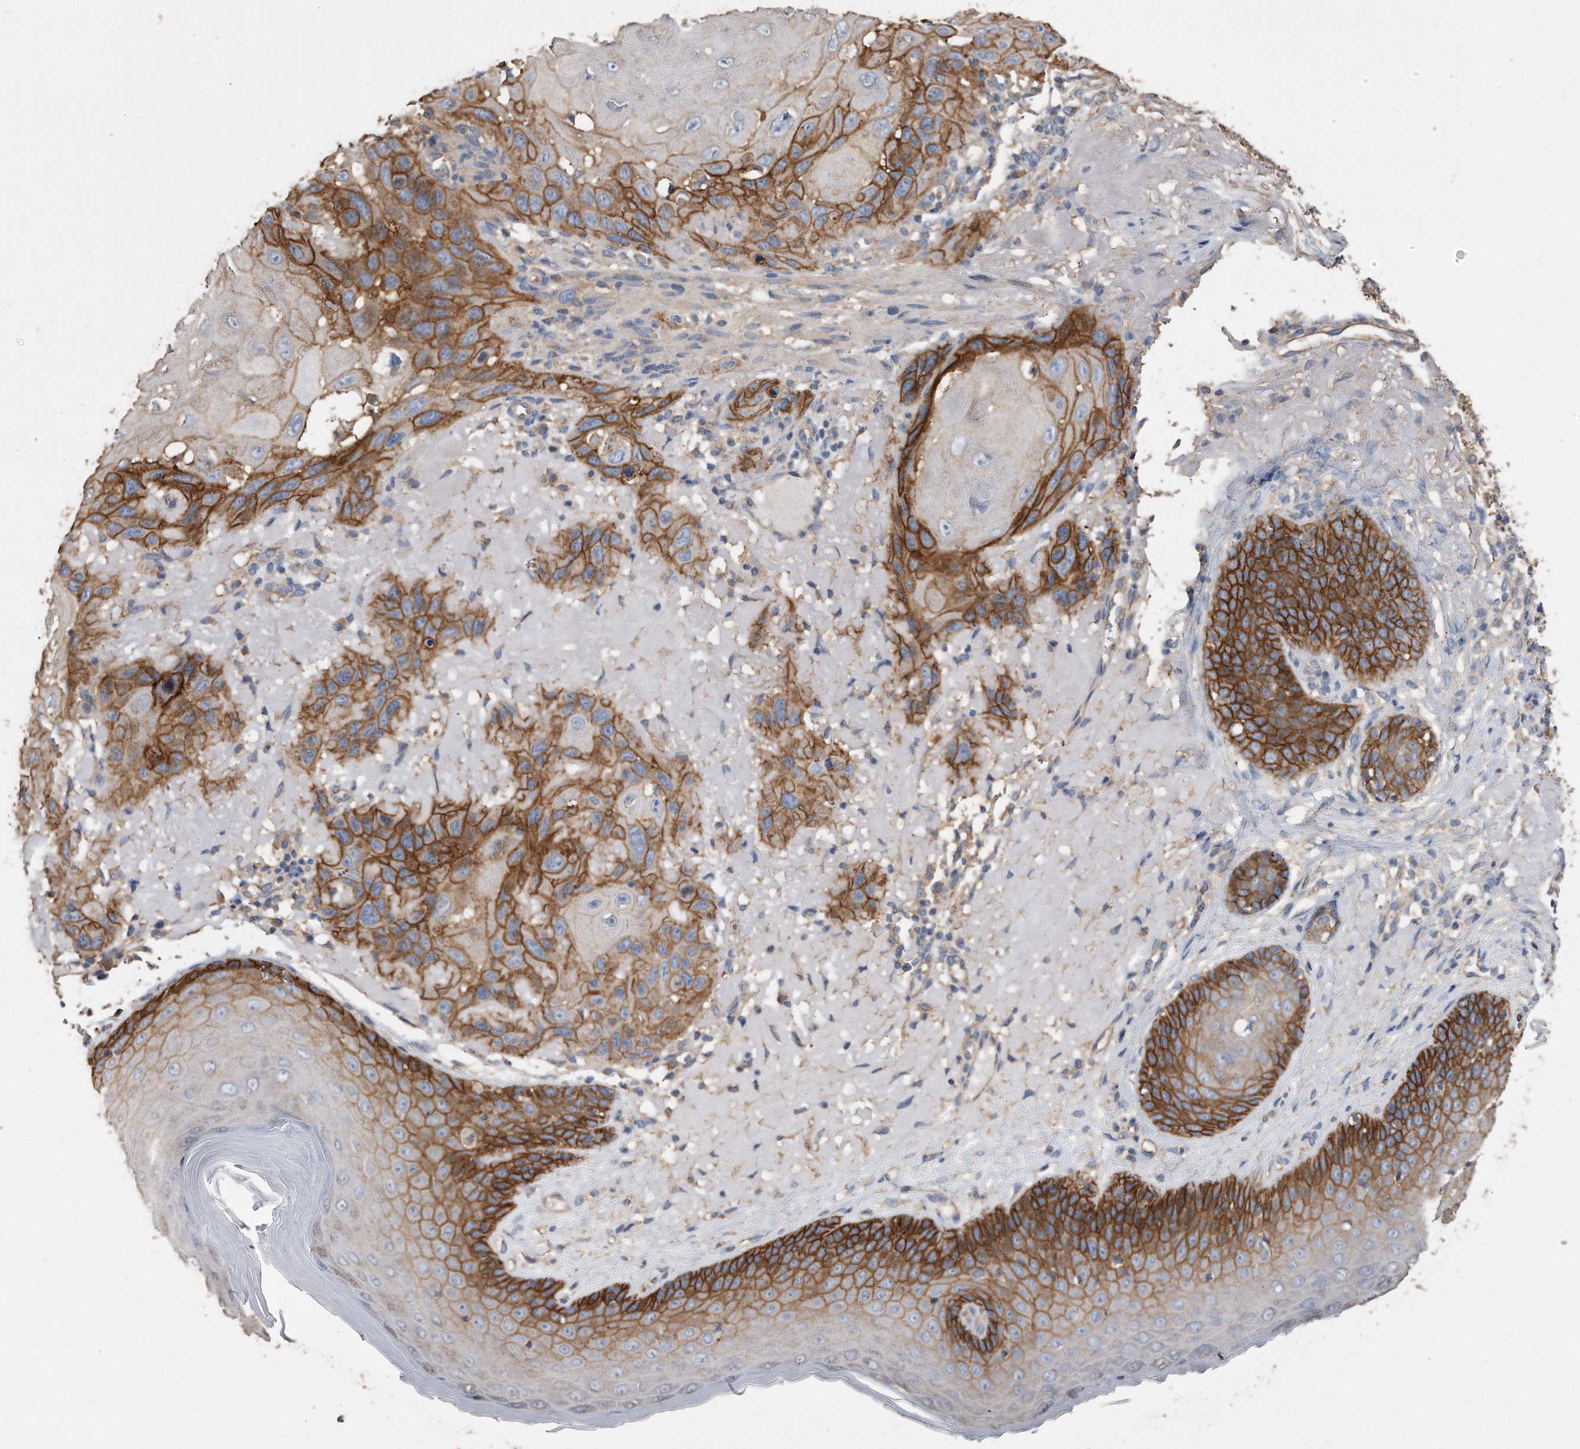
{"staining": {"intensity": "strong", "quantity": ">75%", "location": "cytoplasmic/membranous"}, "tissue": "skin cancer", "cell_type": "Tumor cells", "image_type": "cancer", "snomed": [{"axis": "morphology", "description": "Normal tissue, NOS"}, {"axis": "morphology", "description": "Squamous cell carcinoma, NOS"}, {"axis": "topography", "description": "Skin"}], "caption": "A histopathology image showing strong cytoplasmic/membranous positivity in approximately >75% of tumor cells in skin cancer, as visualized by brown immunohistochemical staining.", "gene": "CDCP1", "patient": {"sex": "female", "age": 96}}